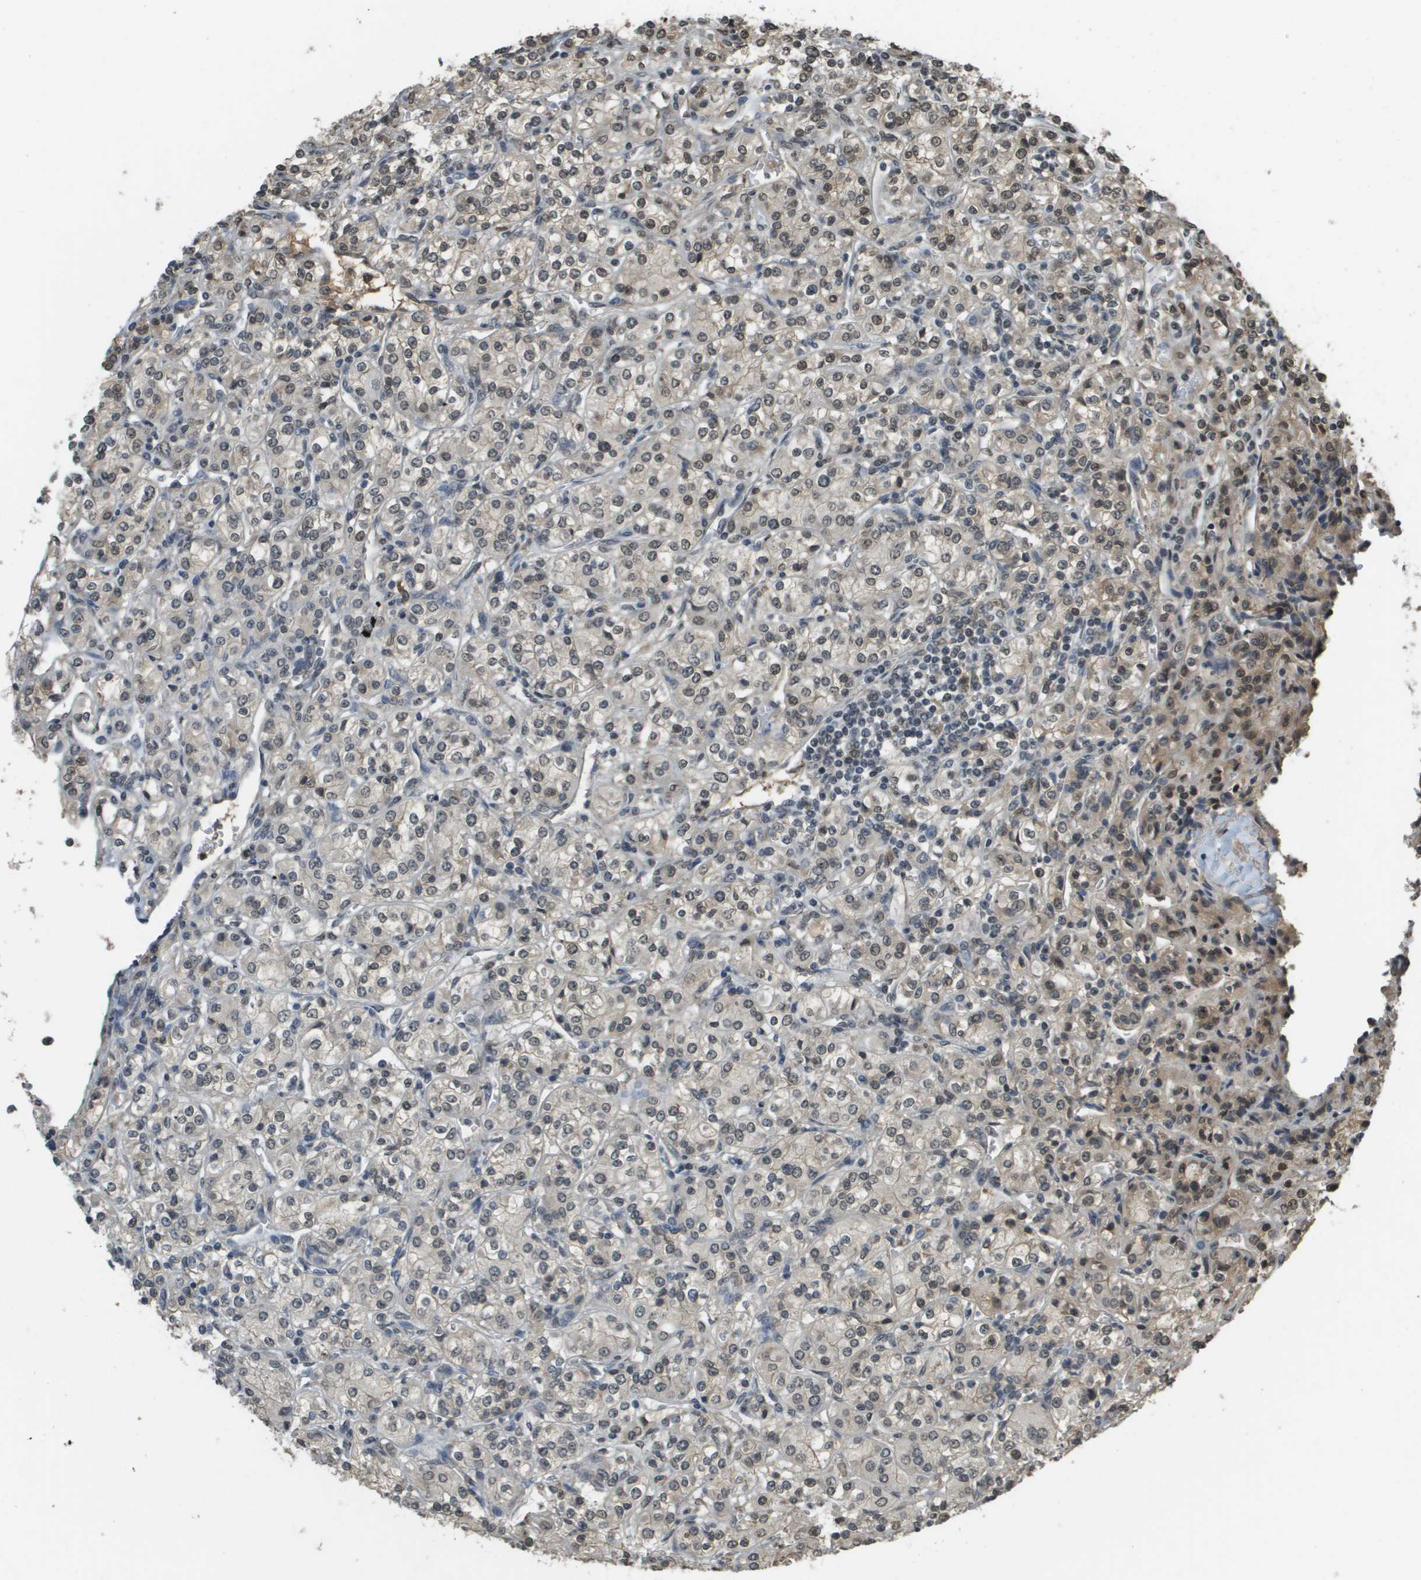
{"staining": {"intensity": "weak", "quantity": "<25%", "location": "nuclear"}, "tissue": "renal cancer", "cell_type": "Tumor cells", "image_type": "cancer", "snomed": [{"axis": "morphology", "description": "Adenocarcinoma, NOS"}, {"axis": "topography", "description": "Kidney"}], "caption": "A photomicrograph of human renal cancer is negative for staining in tumor cells.", "gene": "NDRG2", "patient": {"sex": "male", "age": 77}}